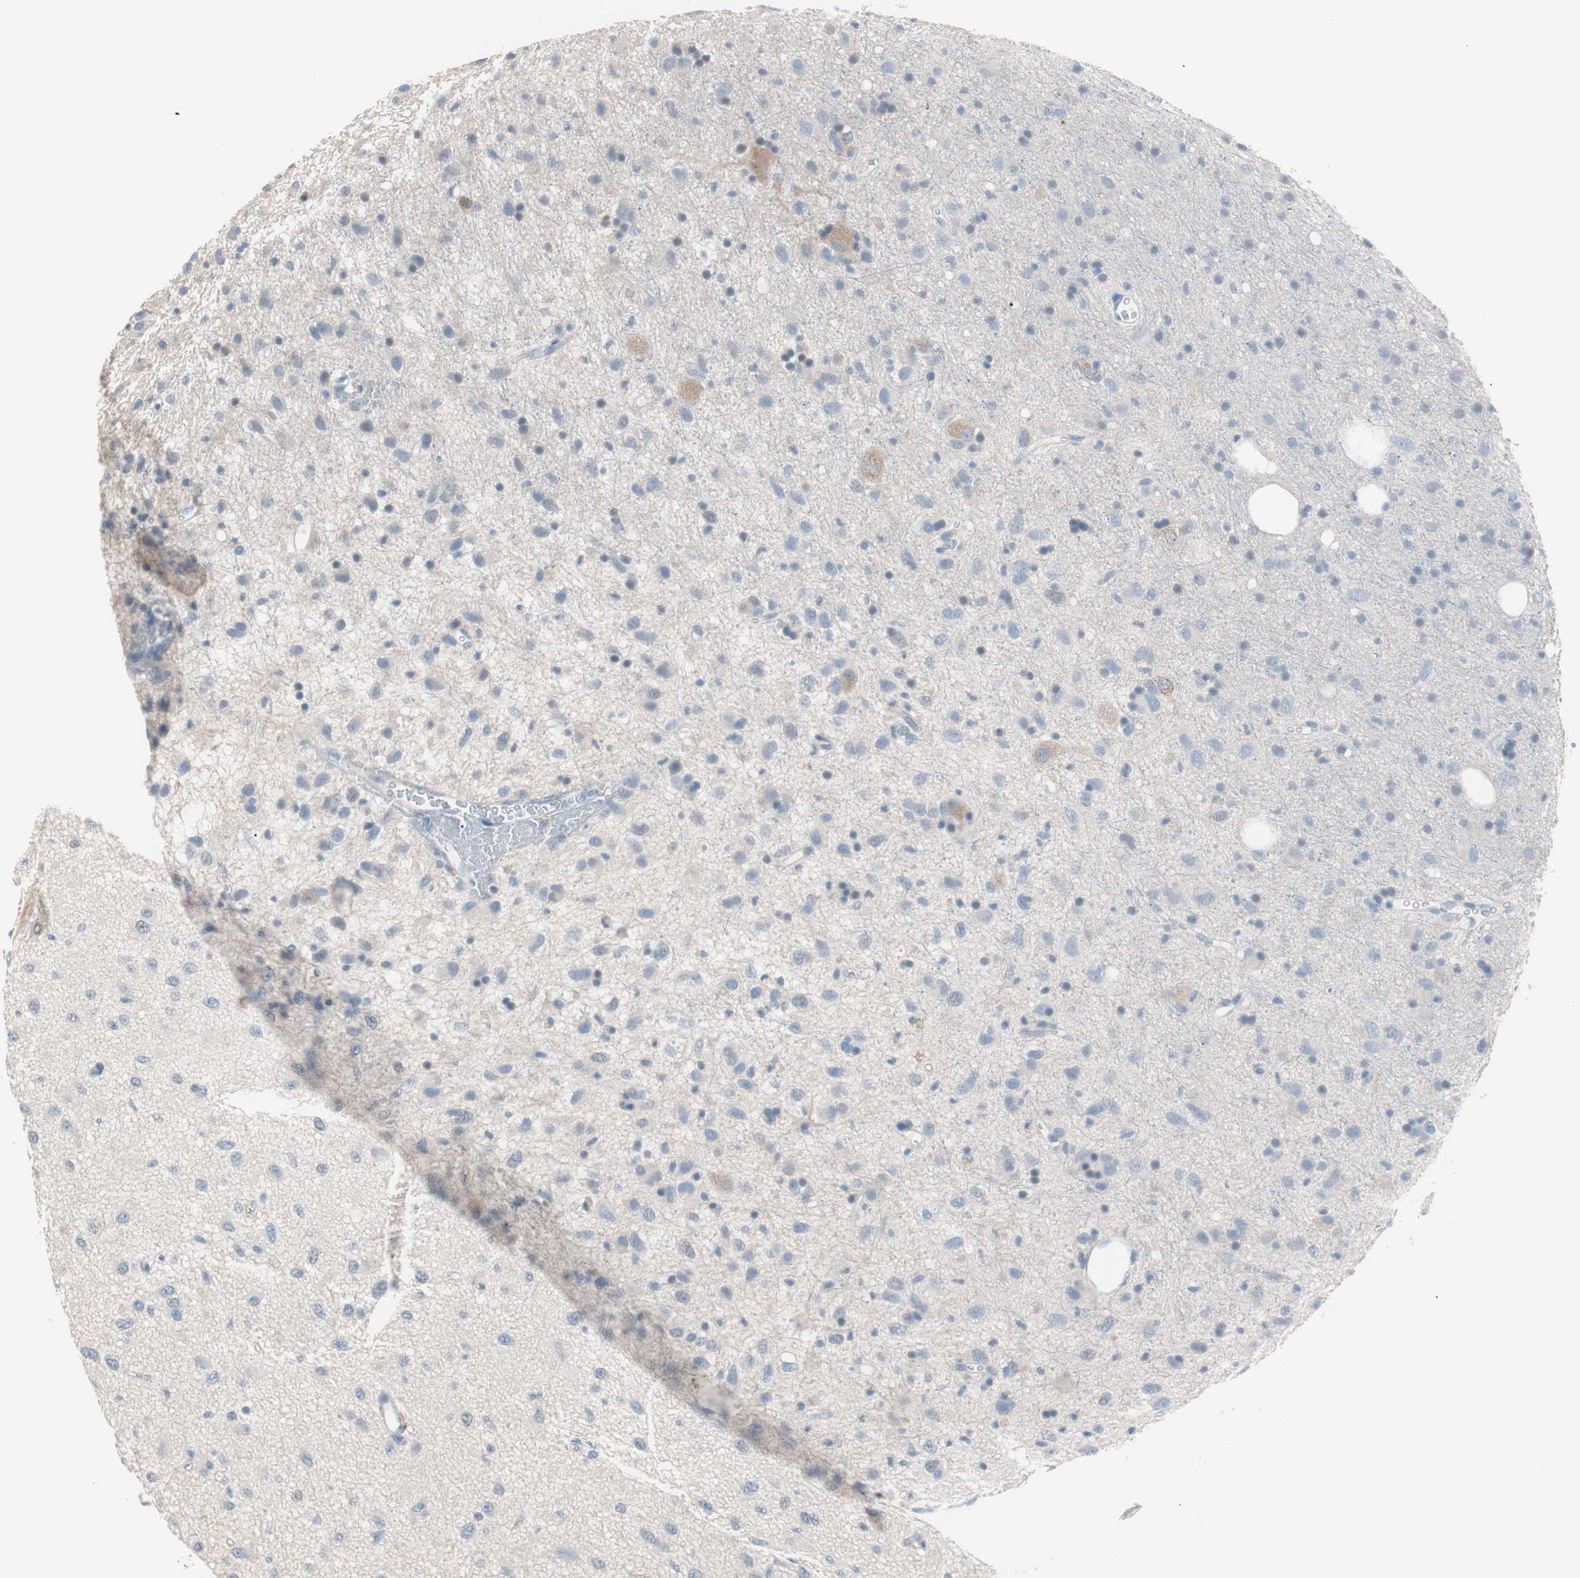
{"staining": {"intensity": "negative", "quantity": "none", "location": "none"}, "tissue": "glioma", "cell_type": "Tumor cells", "image_type": "cancer", "snomed": [{"axis": "morphology", "description": "Glioma, malignant, Low grade"}, {"axis": "topography", "description": "Brain"}], "caption": "IHC of malignant glioma (low-grade) reveals no staining in tumor cells.", "gene": "VIL1", "patient": {"sex": "male", "age": 77}}